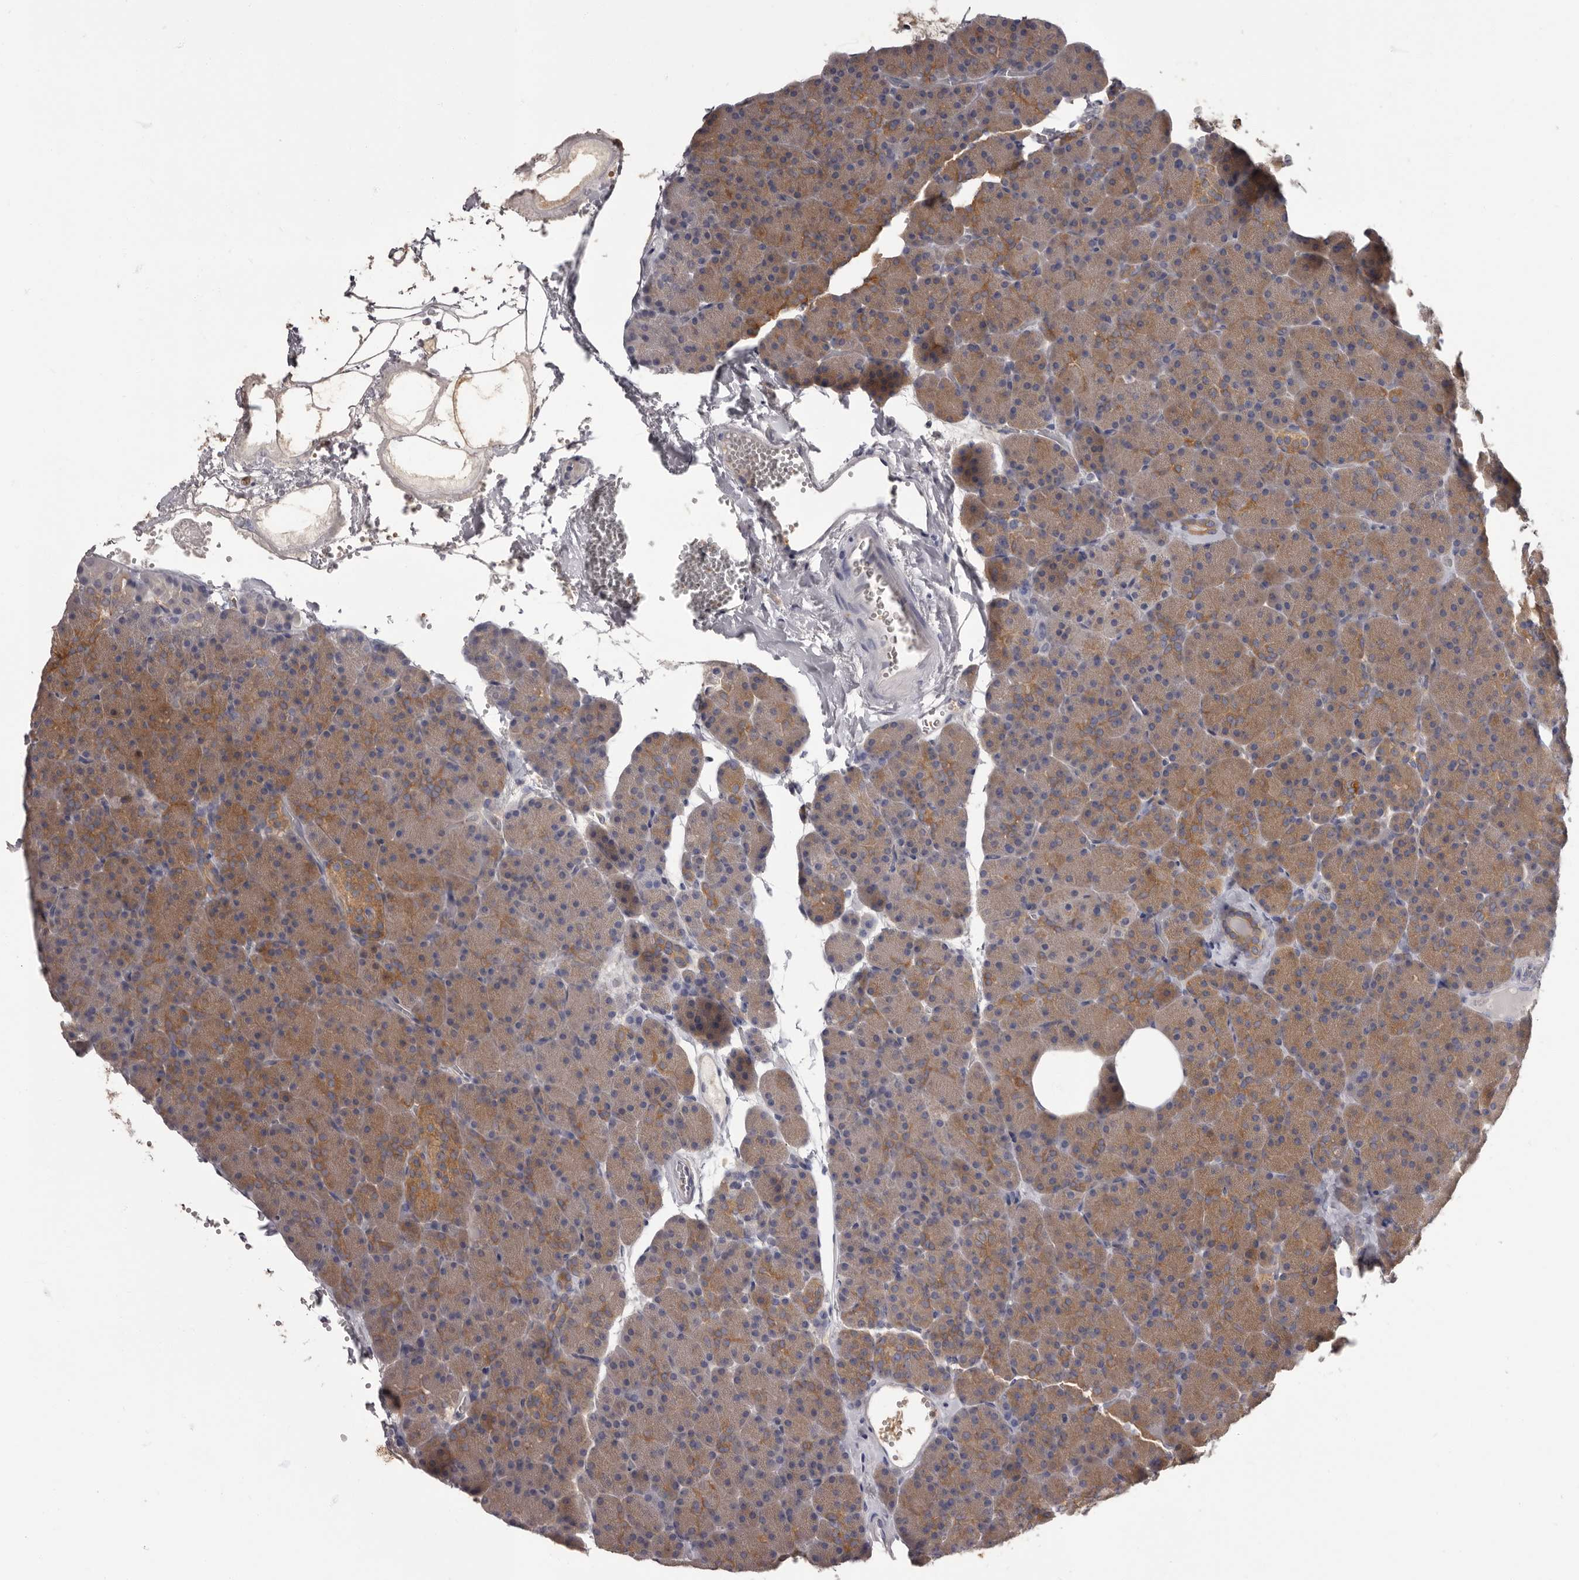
{"staining": {"intensity": "moderate", "quantity": ">75%", "location": "cytoplasmic/membranous"}, "tissue": "pancreas", "cell_type": "Exocrine glandular cells", "image_type": "normal", "snomed": [{"axis": "morphology", "description": "Normal tissue, NOS"}, {"axis": "morphology", "description": "Carcinoid, malignant, NOS"}, {"axis": "topography", "description": "Pancreas"}], "caption": "Exocrine glandular cells demonstrate medium levels of moderate cytoplasmic/membranous staining in about >75% of cells in benign human pancreas. (DAB IHC, brown staining for protein, blue staining for nuclei).", "gene": "APEH", "patient": {"sex": "female", "age": 35}}